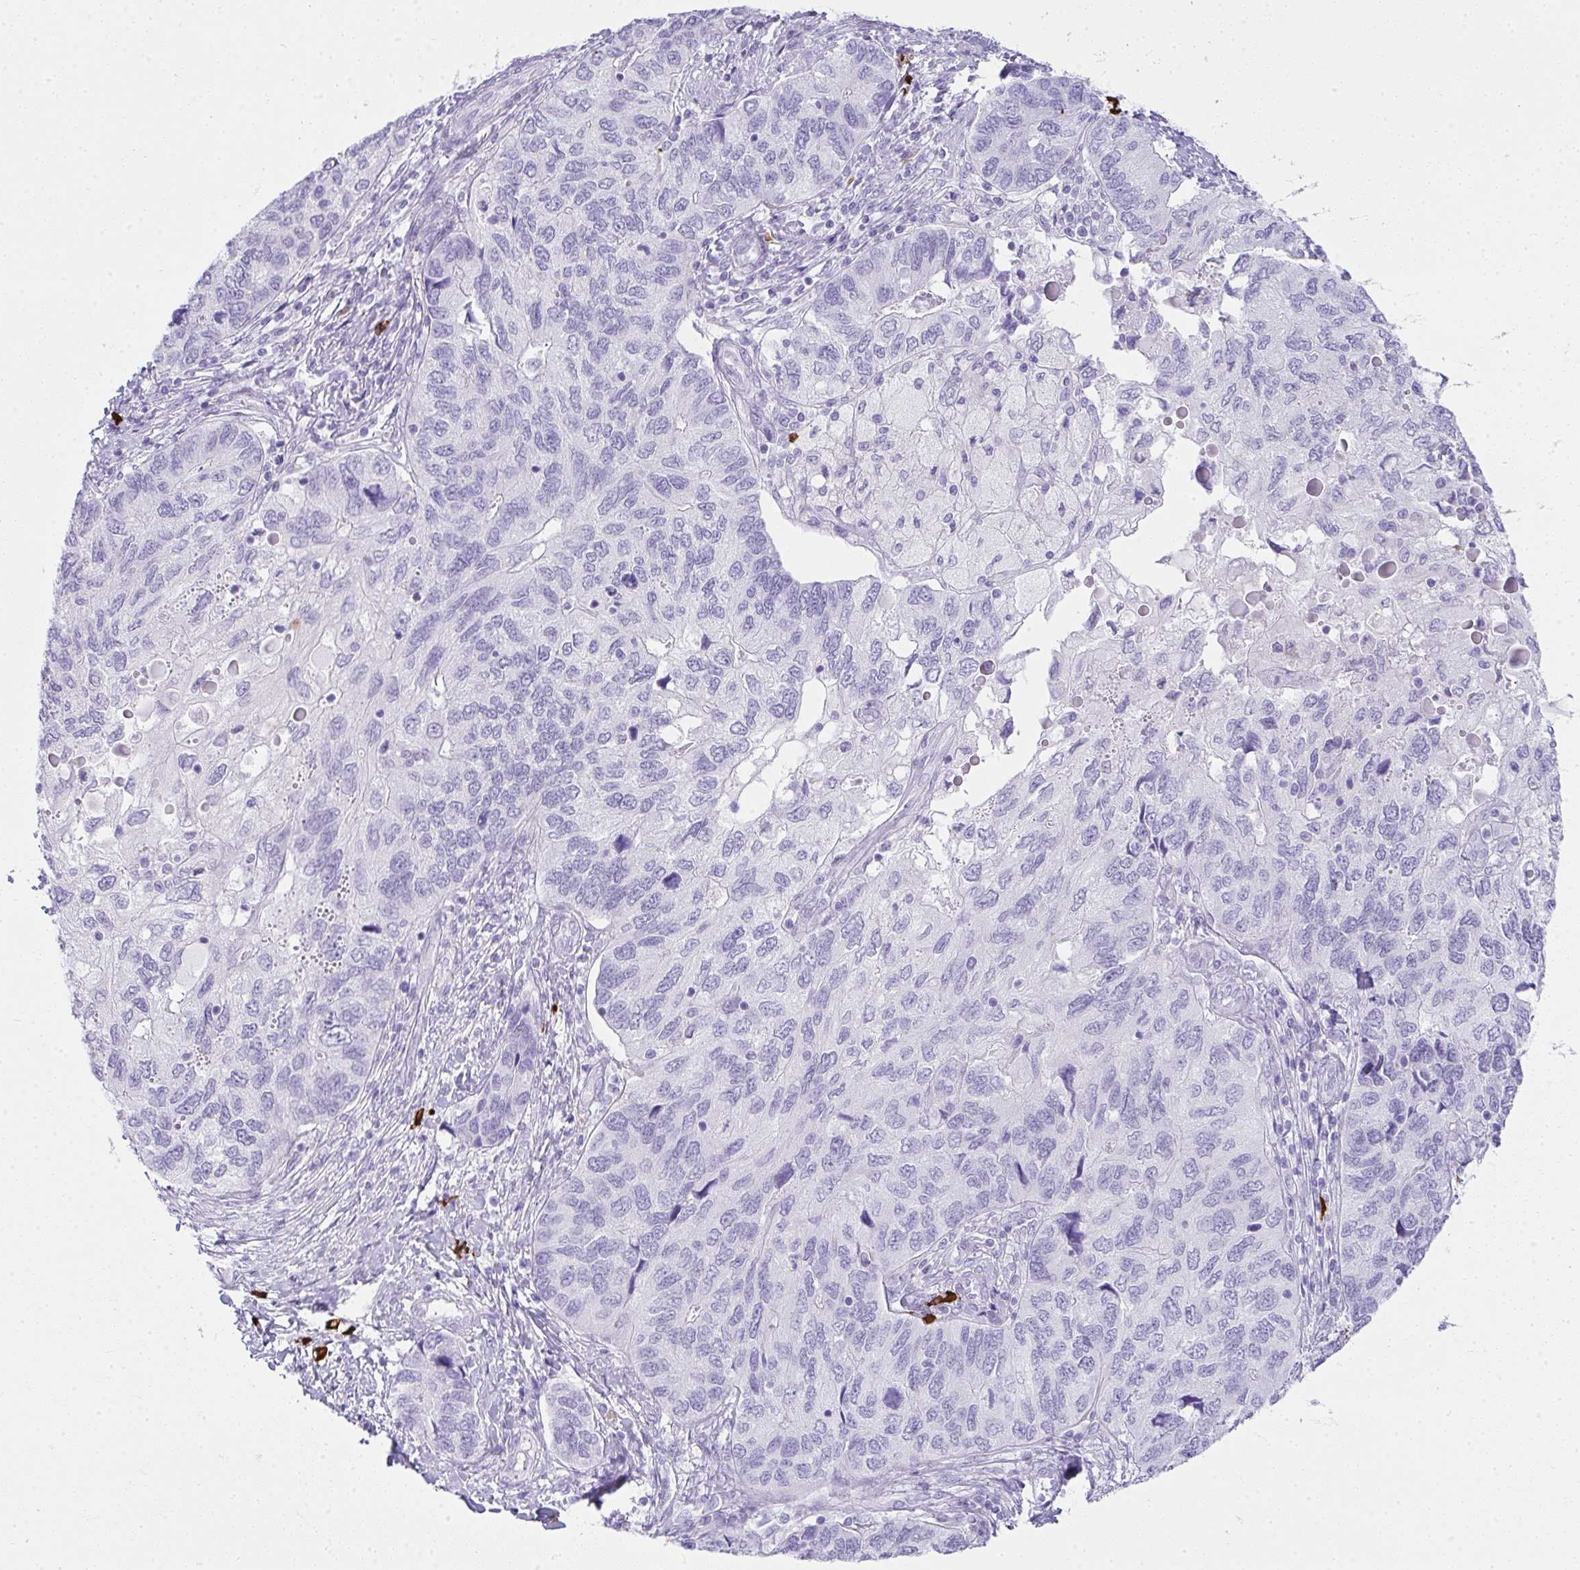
{"staining": {"intensity": "negative", "quantity": "none", "location": "none"}, "tissue": "endometrial cancer", "cell_type": "Tumor cells", "image_type": "cancer", "snomed": [{"axis": "morphology", "description": "Carcinoma, NOS"}, {"axis": "topography", "description": "Uterus"}], "caption": "This is an immunohistochemistry (IHC) histopathology image of human endometrial carcinoma. There is no staining in tumor cells.", "gene": "CDADC1", "patient": {"sex": "female", "age": 76}}